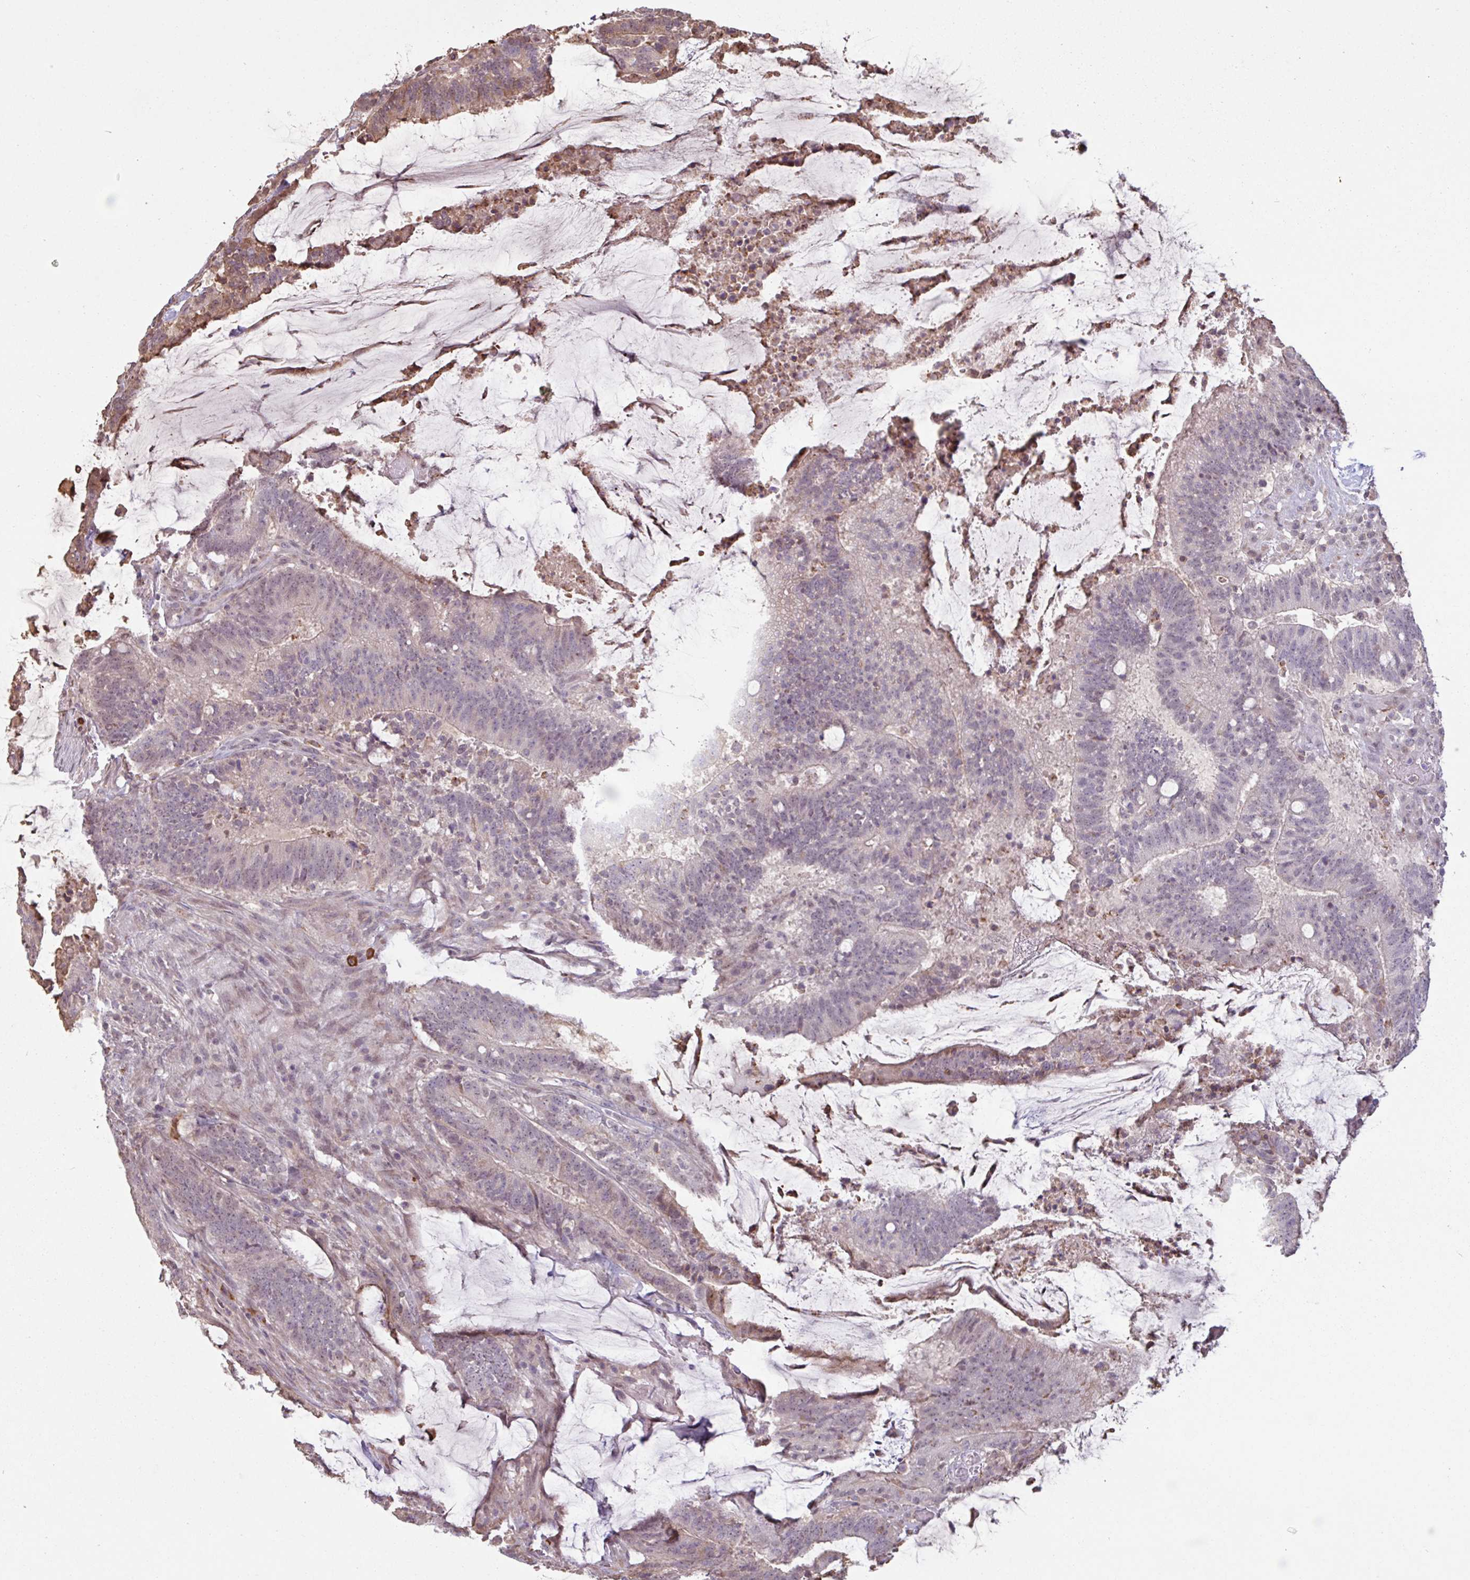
{"staining": {"intensity": "weak", "quantity": "25%-75%", "location": "cytoplasmic/membranous,nuclear"}, "tissue": "colorectal cancer", "cell_type": "Tumor cells", "image_type": "cancer", "snomed": [{"axis": "morphology", "description": "Adenocarcinoma, NOS"}, {"axis": "topography", "description": "Colon"}], "caption": "Brown immunohistochemical staining in human colorectal cancer exhibits weak cytoplasmic/membranous and nuclear positivity in about 25%-75% of tumor cells.", "gene": "TAF1D", "patient": {"sex": "female", "age": 43}}